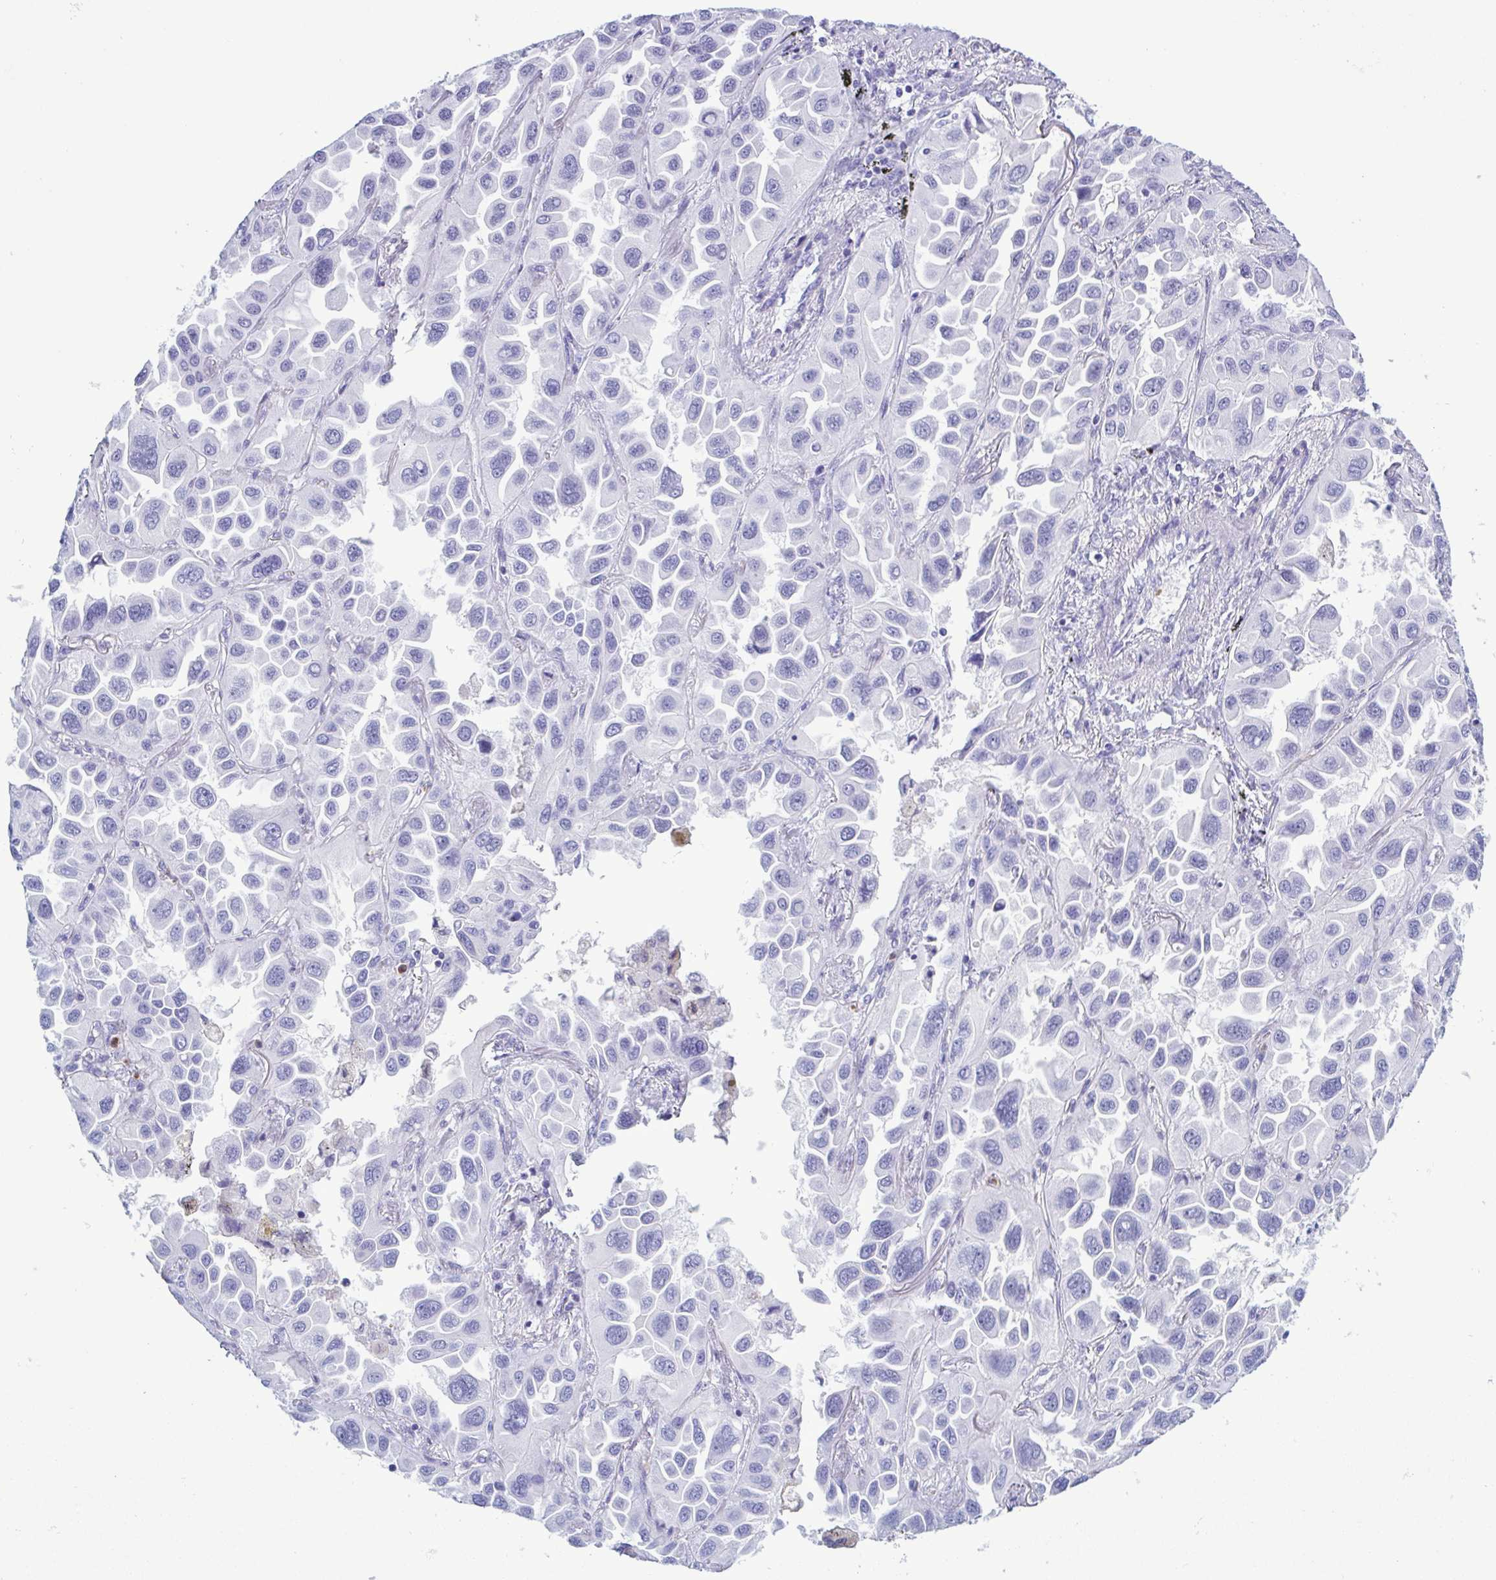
{"staining": {"intensity": "negative", "quantity": "none", "location": "none"}, "tissue": "lung cancer", "cell_type": "Tumor cells", "image_type": "cancer", "snomed": [{"axis": "morphology", "description": "Adenocarcinoma, NOS"}, {"axis": "topography", "description": "Lung"}], "caption": "An IHC photomicrograph of lung cancer is shown. There is no staining in tumor cells of lung cancer.", "gene": "LTF", "patient": {"sex": "male", "age": 64}}